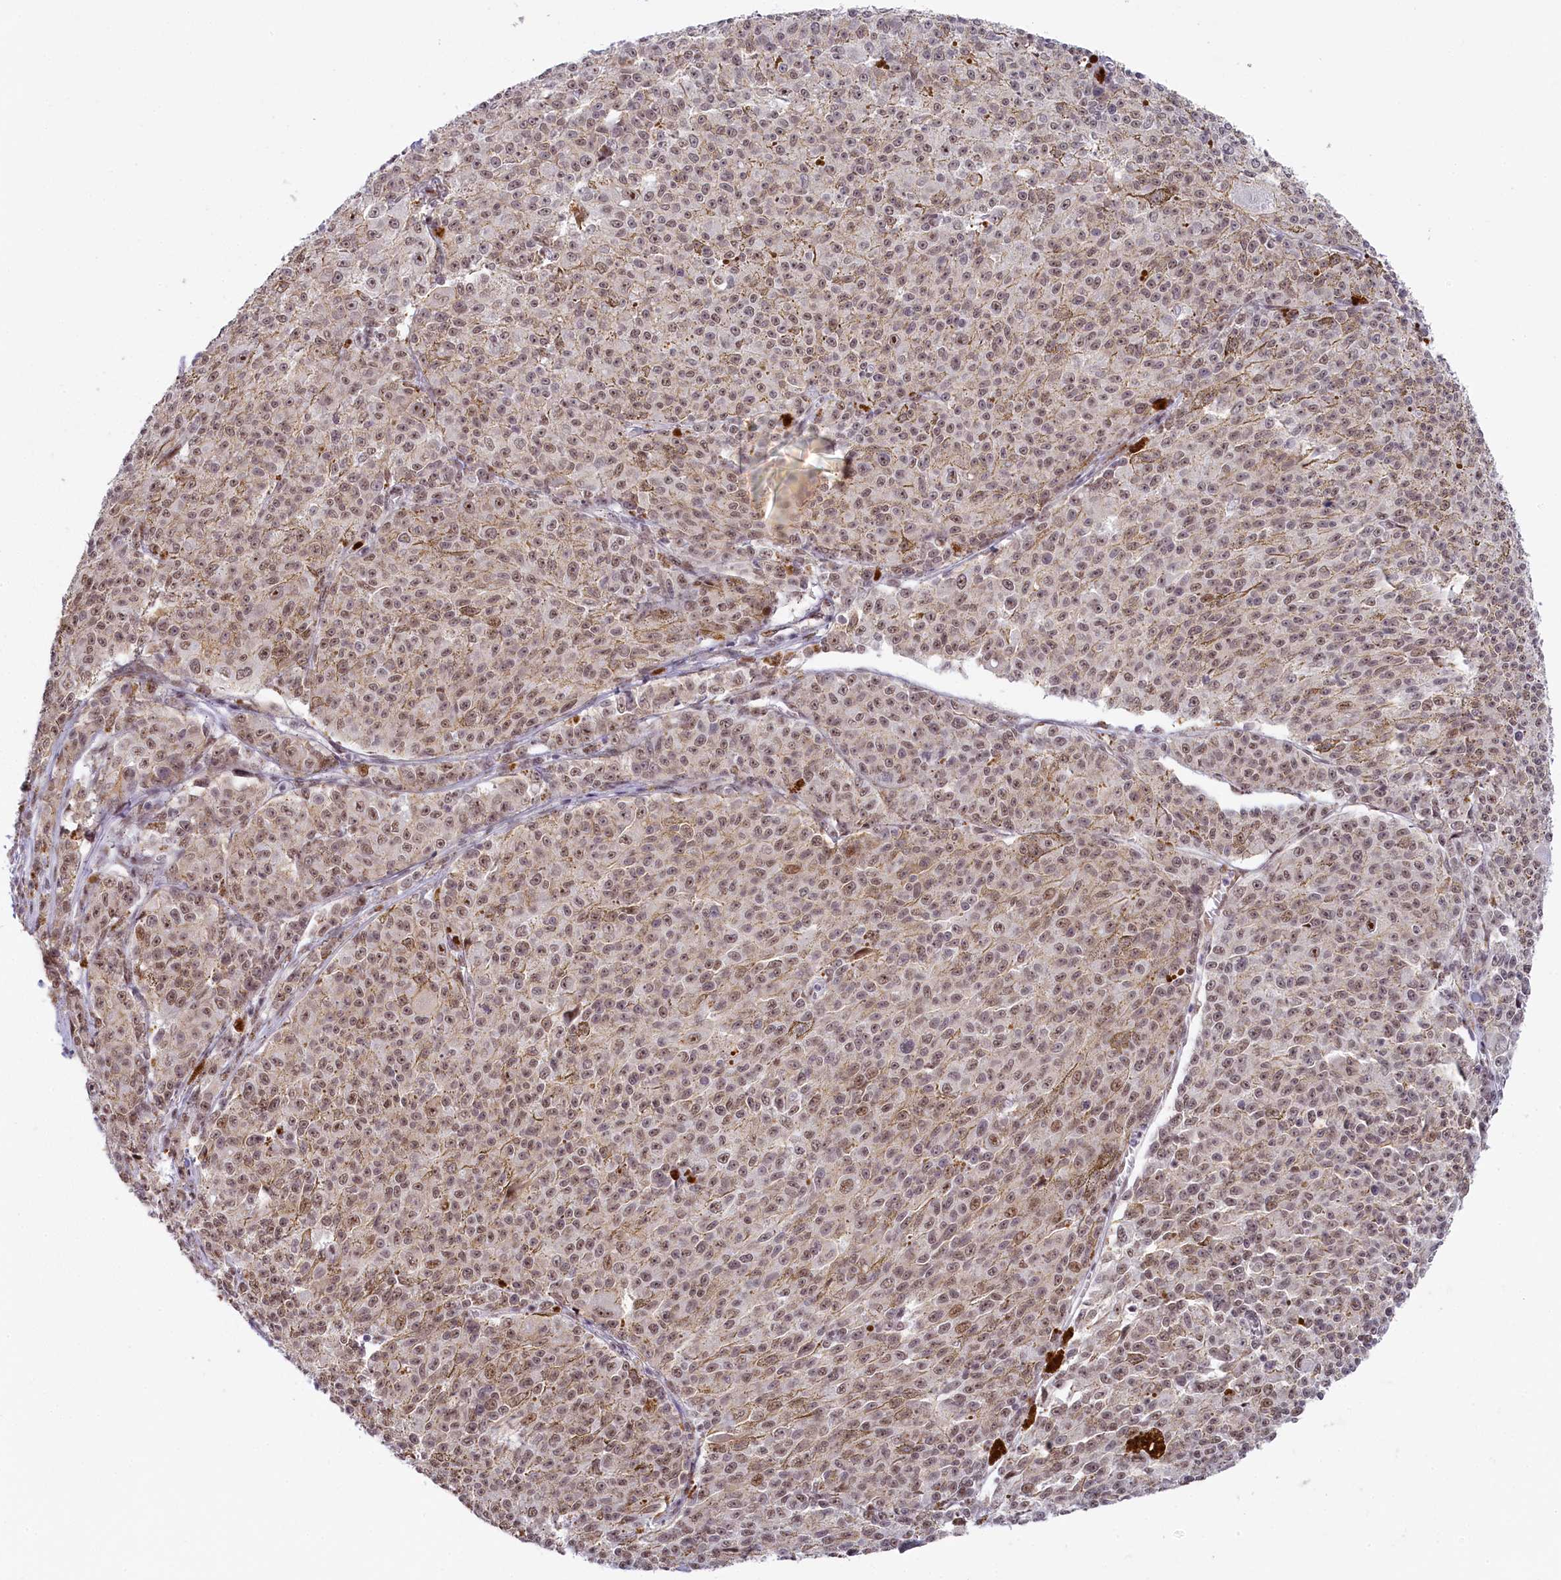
{"staining": {"intensity": "moderate", "quantity": ">75%", "location": "nuclear"}, "tissue": "melanoma", "cell_type": "Tumor cells", "image_type": "cancer", "snomed": [{"axis": "morphology", "description": "Malignant melanoma, NOS"}, {"axis": "topography", "description": "Skin"}], "caption": "Brown immunohistochemical staining in human melanoma reveals moderate nuclear staining in approximately >75% of tumor cells.", "gene": "SEC31B", "patient": {"sex": "female", "age": 52}}